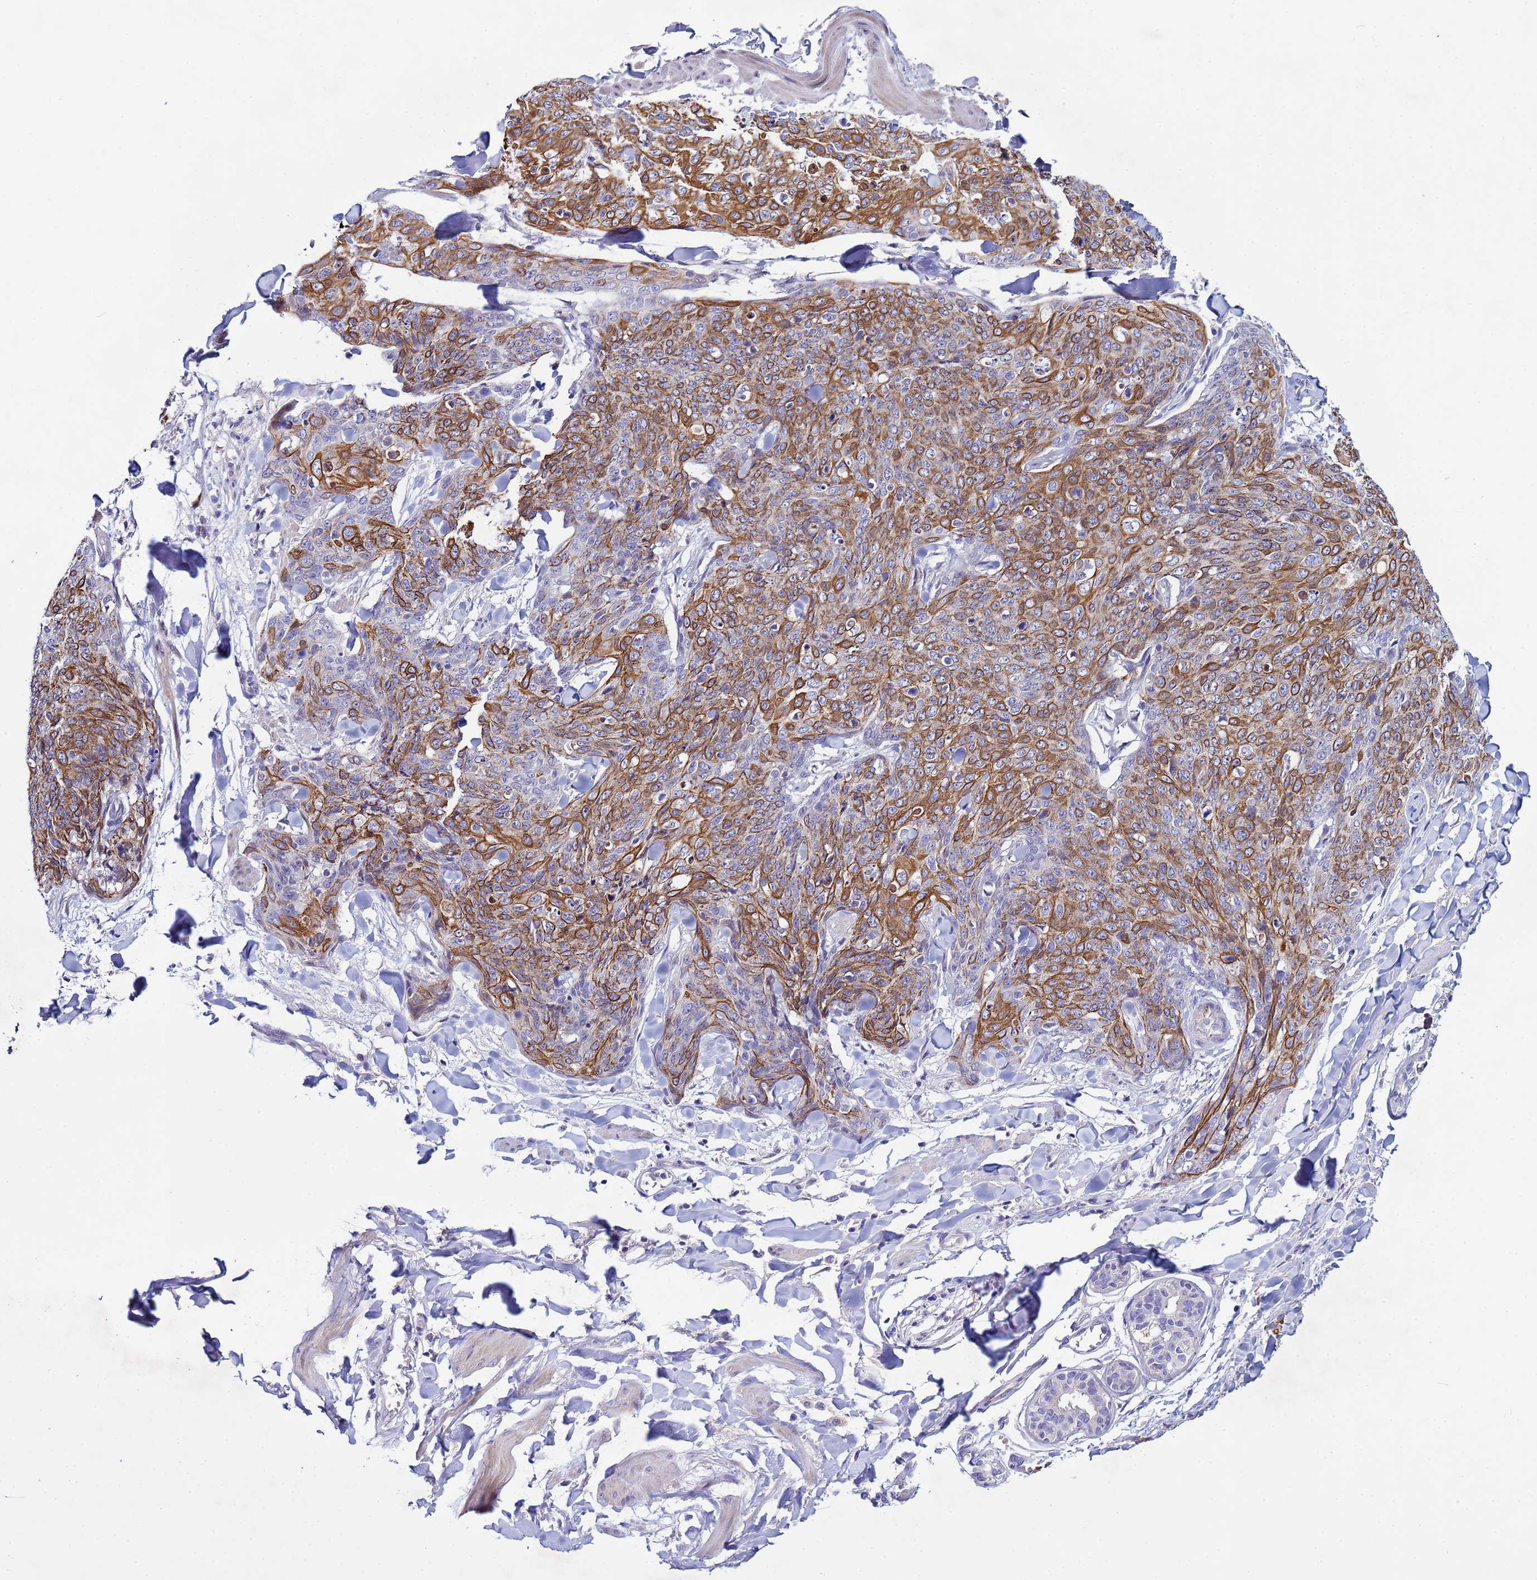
{"staining": {"intensity": "moderate", "quantity": ">75%", "location": "cytoplasmic/membranous"}, "tissue": "skin cancer", "cell_type": "Tumor cells", "image_type": "cancer", "snomed": [{"axis": "morphology", "description": "Squamous cell carcinoma, NOS"}, {"axis": "topography", "description": "Skin"}, {"axis": "topography", "description": "Vulva"}], "caption": "DAB immunohistochemical staining of human skin cancer (squamous cell carcinoma) demonstrates moderate cytoplasmic/membranous protein positivity in approximately >75% of tumor cells. Using DAB (3,3'-diaminobenzidine) (brown) and hematoxylin (blue) stains, captured at high magnification using brightfield microscopy.", "gene": "IGSF11", "patient": {"sex": "female", "age": 85}}